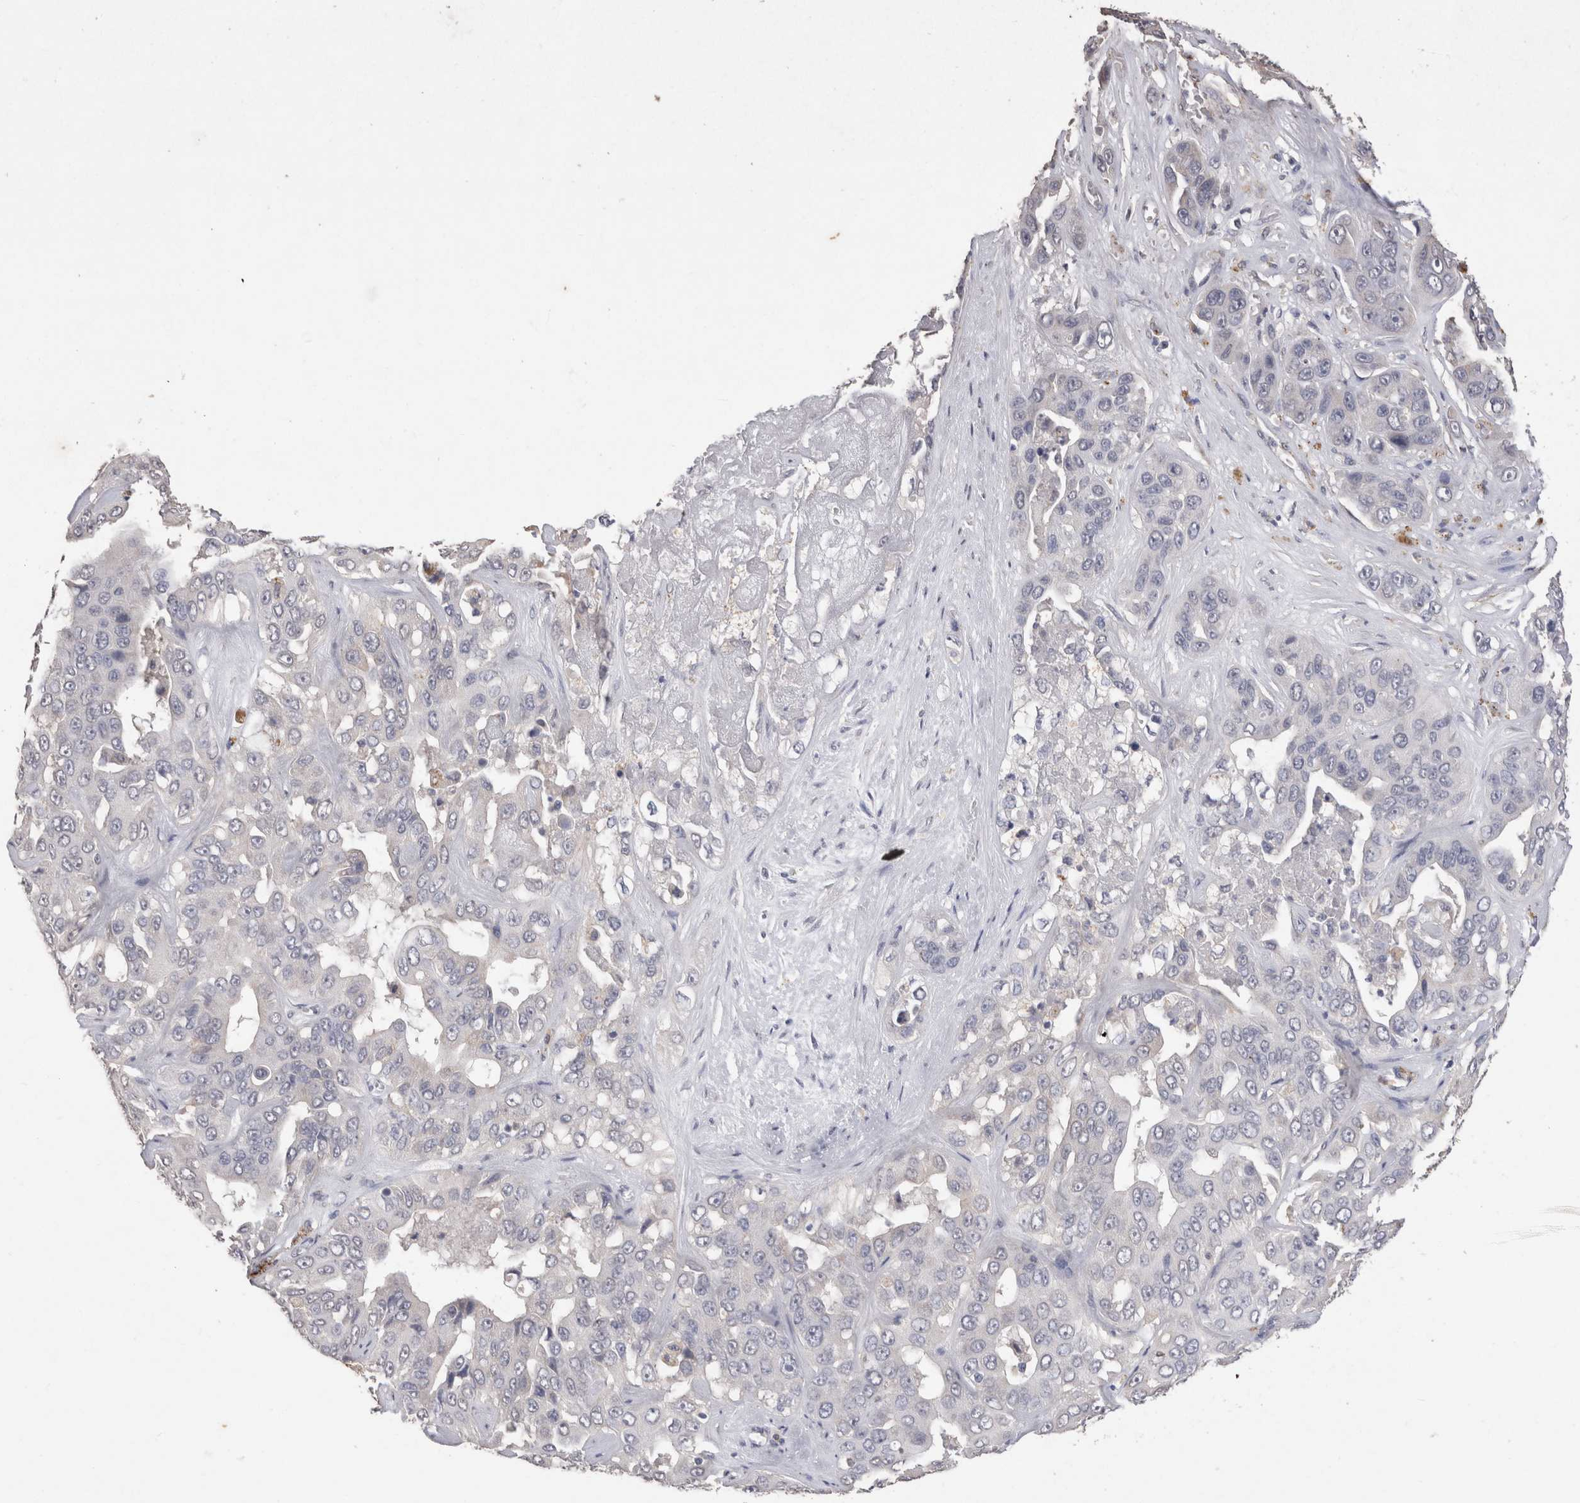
{"staining": {"intensity": "negative", "quantity": "none", "location": "none"}, "tissue": "liver cancer", "cell_type": "Tumor cells", "image_type": "cancer", "snomed": [{"axis": "morphology", "description": "Cholangiocarcinoma"}, {"axis": "topography", "description": "Liver"}], "caption": "Immunohistochemistry (IHC) of human liver cancer exhibits no positivity in tumor cells.", "gene": "CDH6", "patient": {"sex": "female", "age": 52}}